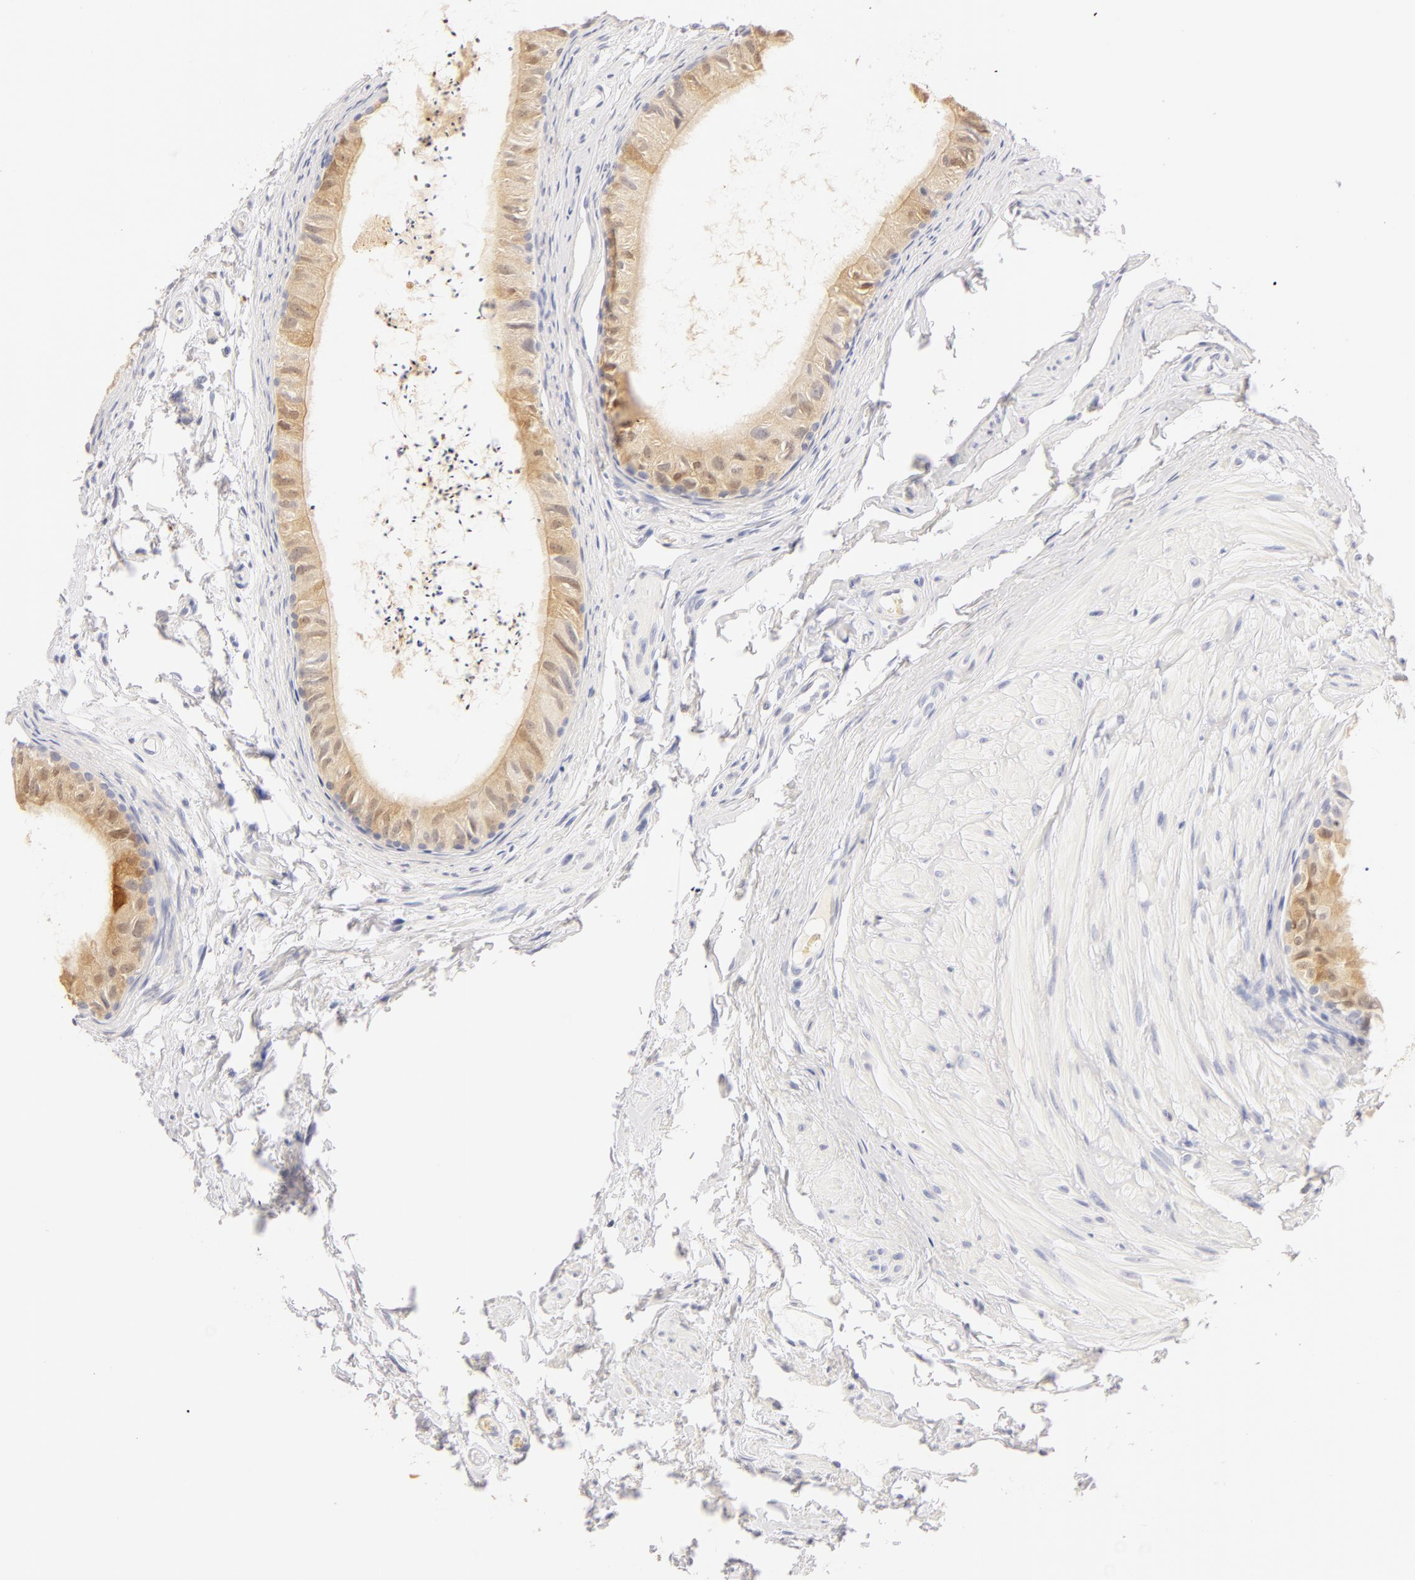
{"staining": {"intensity": "negative", "quantity": "none", "location": "none"}, "tissue": "epididymis", "cell_type": "Glandular cells", "image_type": "normal", "snomed": [{"axis": "morphology", "description": "Normal tissue, NOS"}, {"axis": "topography", "description": "Epididymis"}], "caption": "High magnification brightfield microscopy of normal epididymis stained with DAB (3,3'-diaminobenzidine) (brown) and counterstained with hematoxylin (blue): glandular cells show no significant expression. The staining is performed using DAB brown chromogen with nuclei counter-stained in using hematoxylin.", "gene": "CA2", "patient": {"sex": "male", "age": 77}}